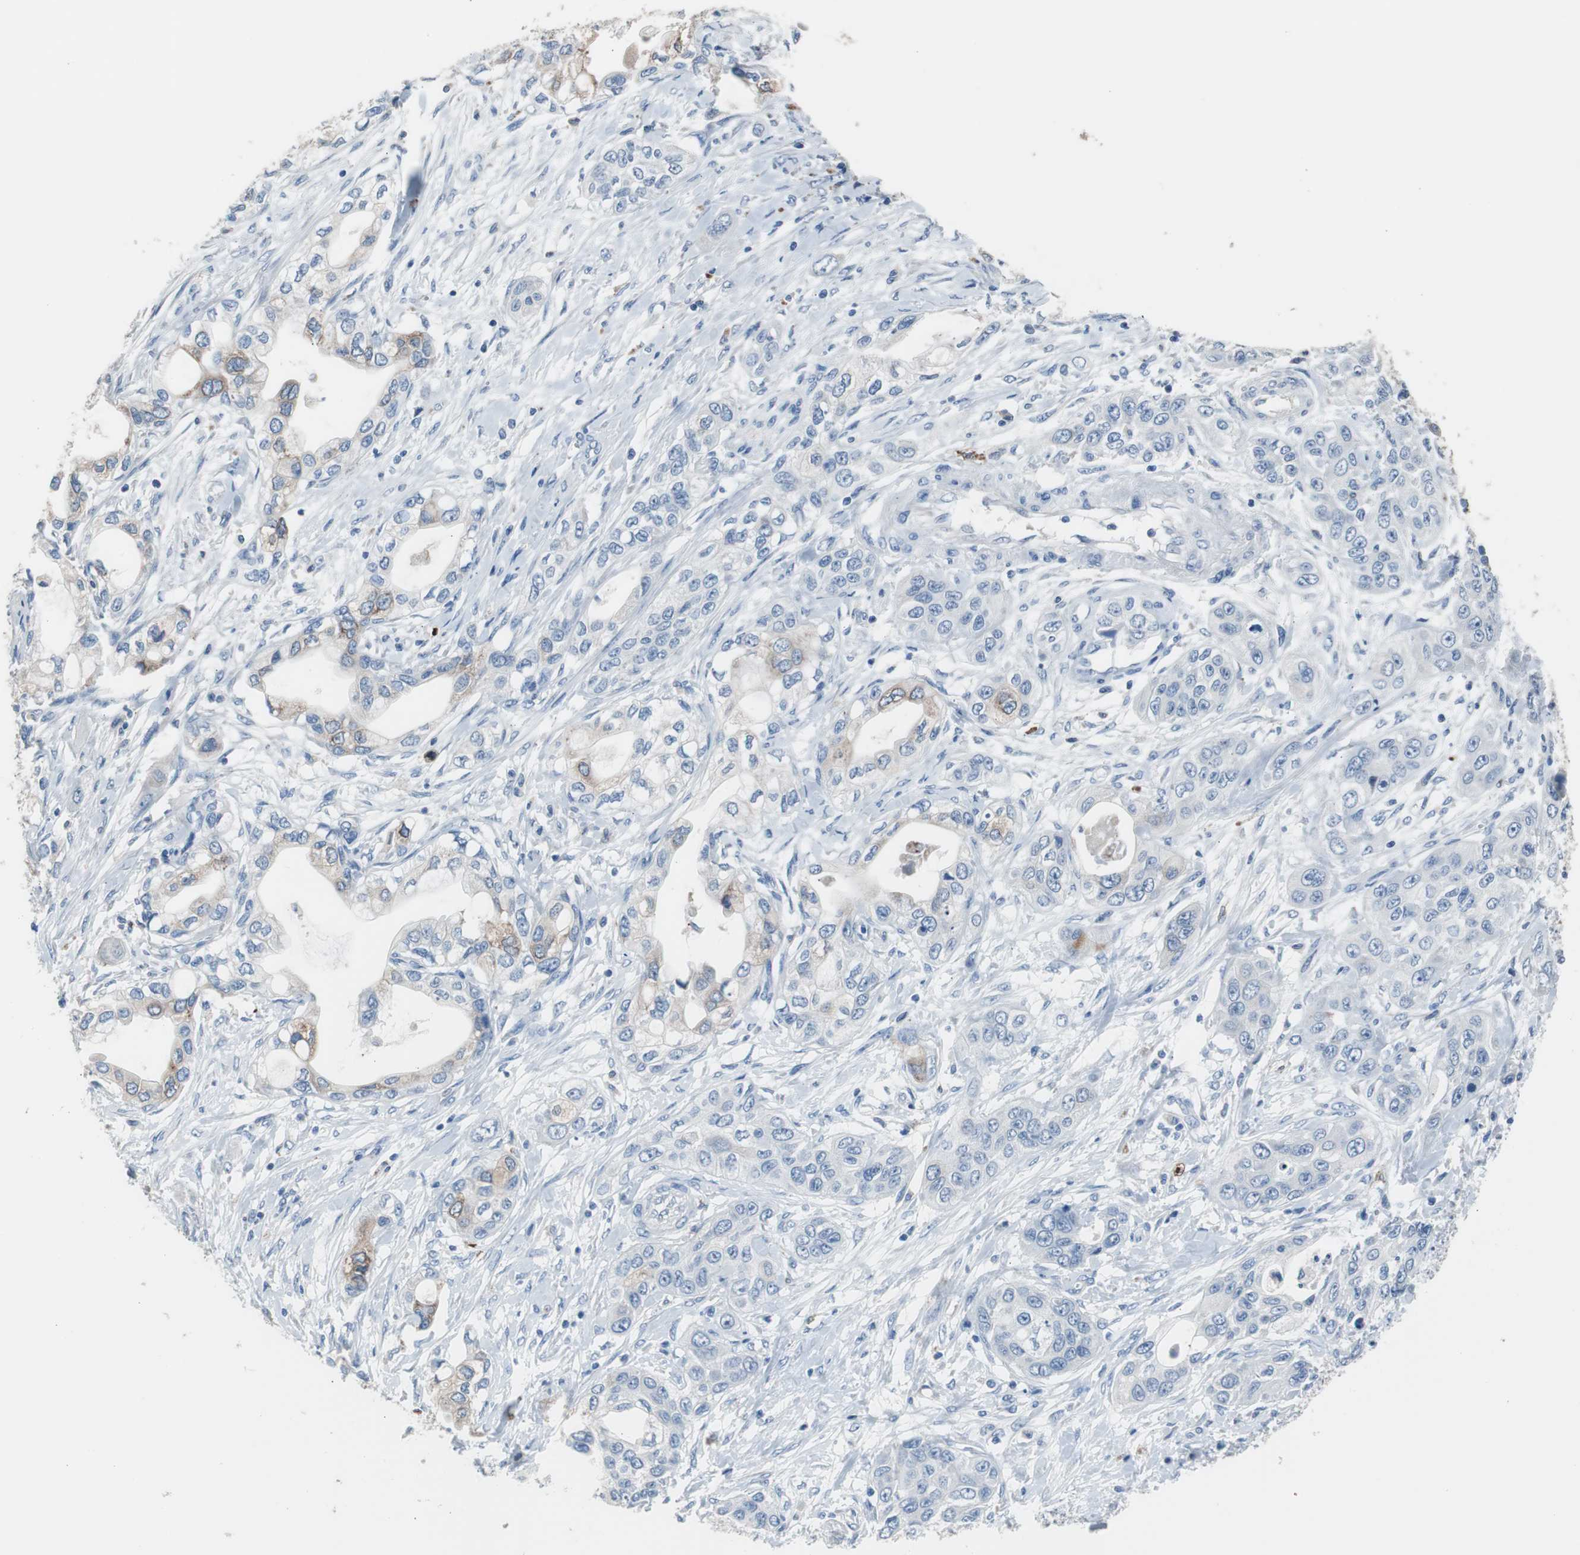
{"staining": {"intensity": "negative", "quantity": "none", "location": "none"}, "tissue": "pancreatic cancer", "cell_type": "Tumor cells", "image_type": "cancer", "snomed": [{"axis": "morphology", "description": "Adenocarcinoma, NOS"}, {"axis": "topography", "description": "Pancreas"}], "caption": "The micrograph reveals no staining of tumor cells in adenocarcinoma (pancreatic).", "gene": "FCGR2B", "patient": {"sex": "female", "age": 70}}